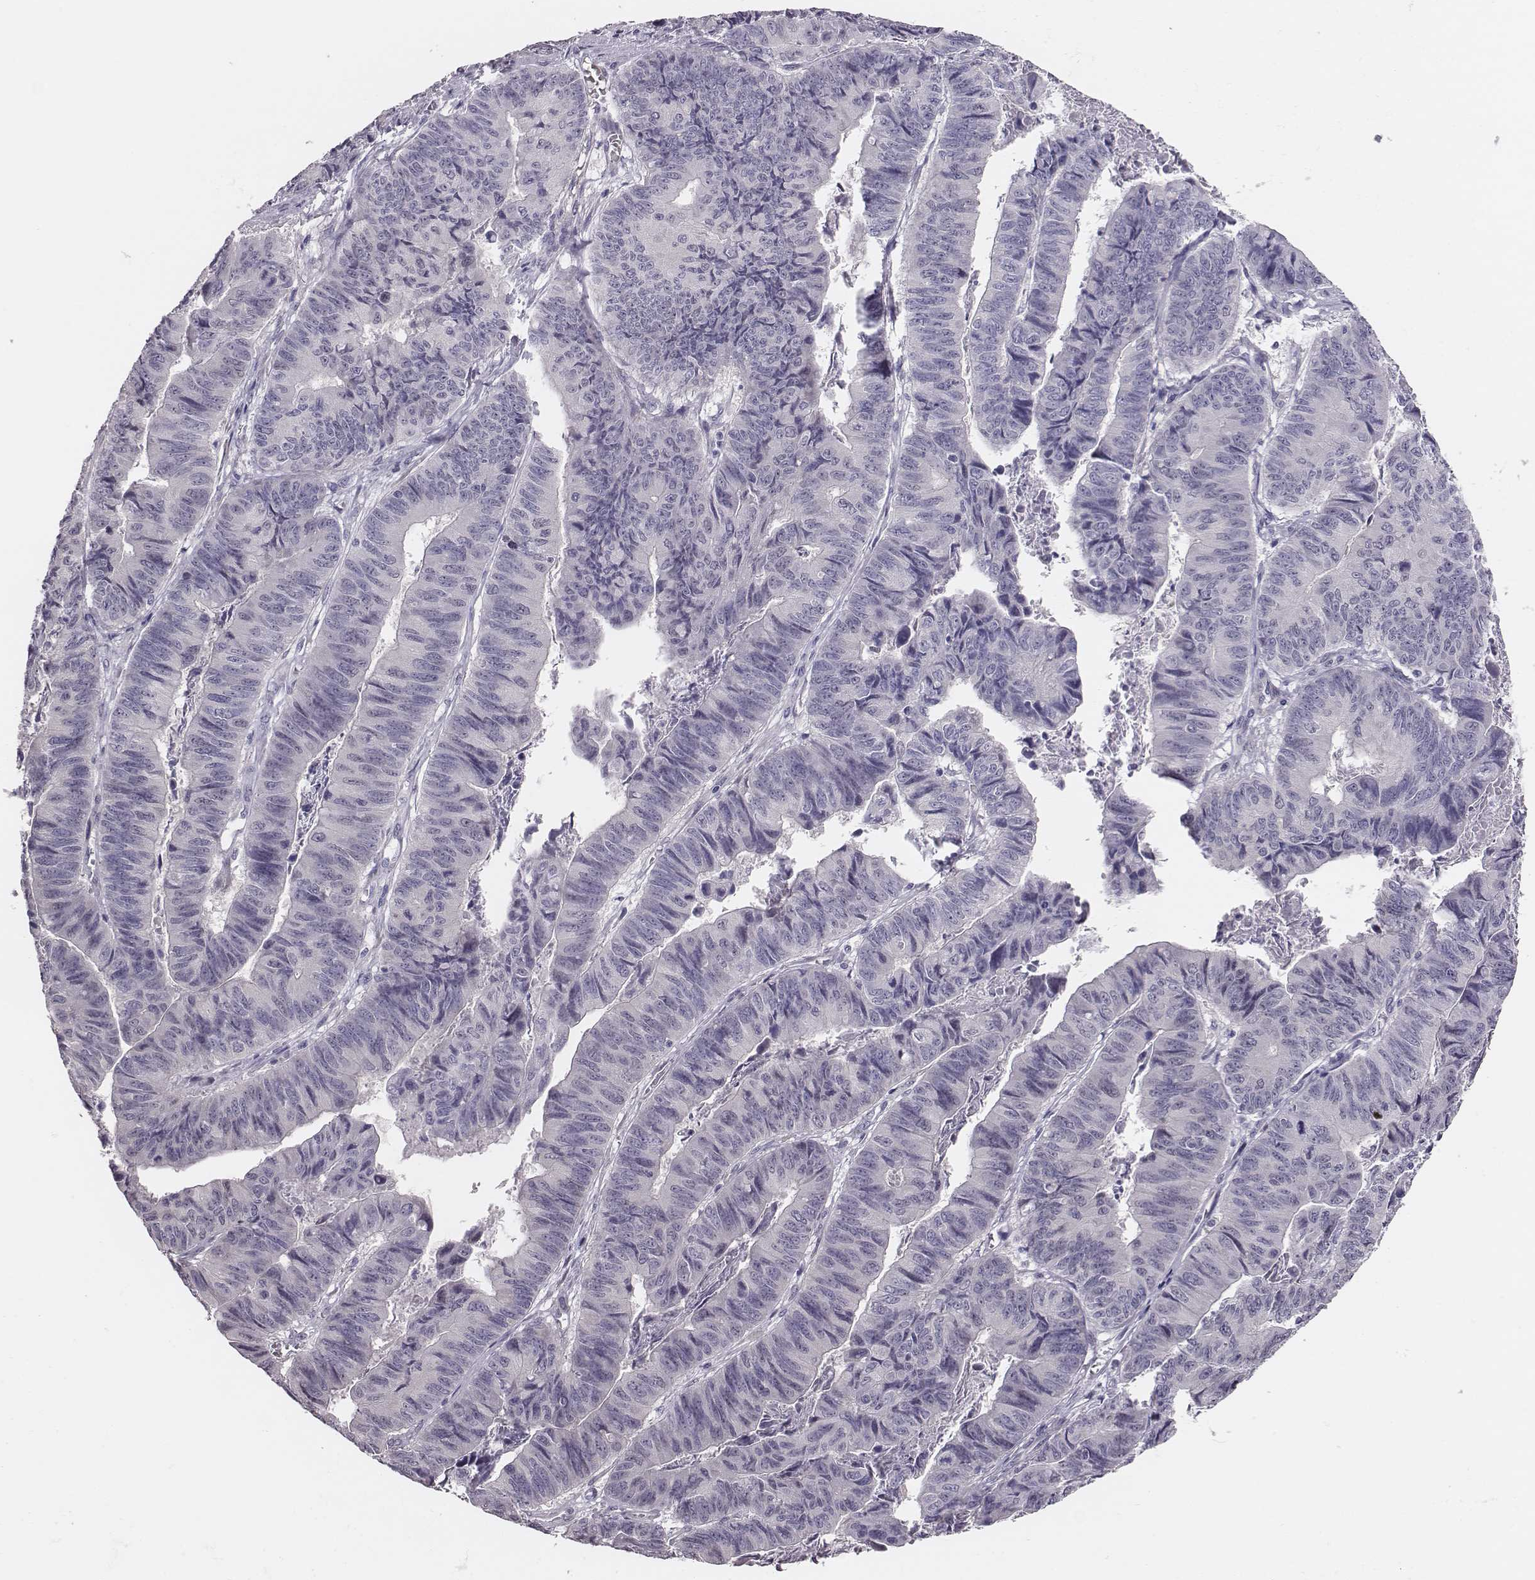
{"staining": {"intensity": "negative", "quantity": "none", "location": "none"}, "tissue": "stomach cancer", "cell_type": "Tumor cells", "image_type": "cancer", "snomed": [{"axis": "morphology", "description": "Adenocarcinoma, NOS"}, {"axis": "topography", "description": "Stomach, lower"}], "caption": "Immunohistochemical staining of stomach cancer (adenocarcinoma) reveals no significant positivity in tumor cells. (Brightfield microscopy of DAB immunohistochemistry at high magnification).", "gene": "SCML2", "patient": {"sex": "male", "age": 77}}